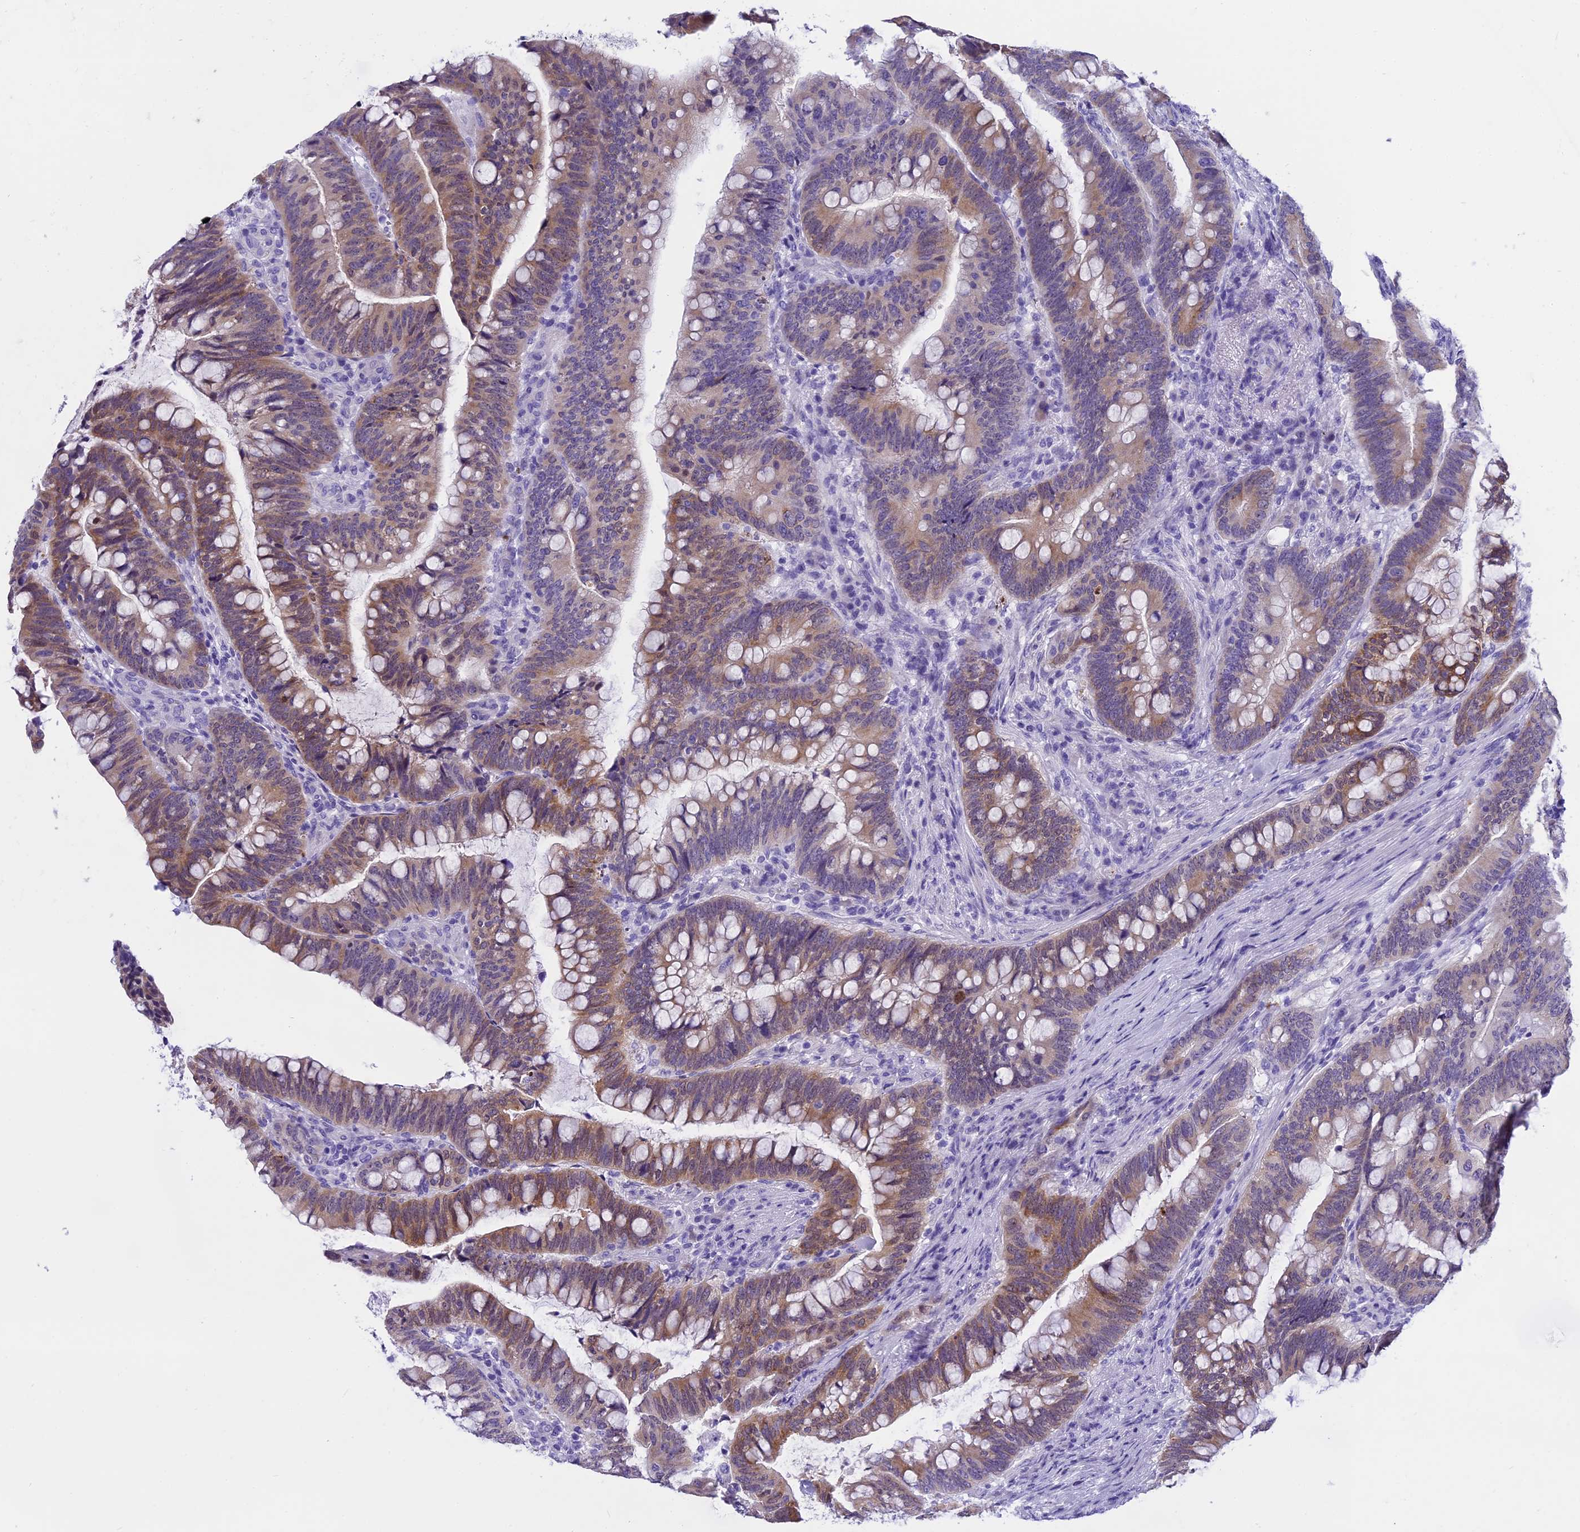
{"staining": {"intensity": "moderate", "quantity": "25%-75%", "location": "cytoplasmic/membranous"}, "tissue": "colorectal cancer", "cell_type": "Tumor cells", "image_type": "cancer", "snomed": [{"axis": "morphology", "description": "Adenocarcinoma, NOS"}, {"axis": "topography", "description": "Colon"}], "caption": "High-magnification brightfield microscopy of colorectal adenocarcinoma stained with DAB (3,3'-diaminobenzidine) (brown) and counterstained with hematoxylin (blue). tumor cells exhibit moderate cytoplasmic/membranous staining is present in approximately25%-75% of cells.", "gene": "KCTD14", "patient": {"sex": "female", "age": 66}}